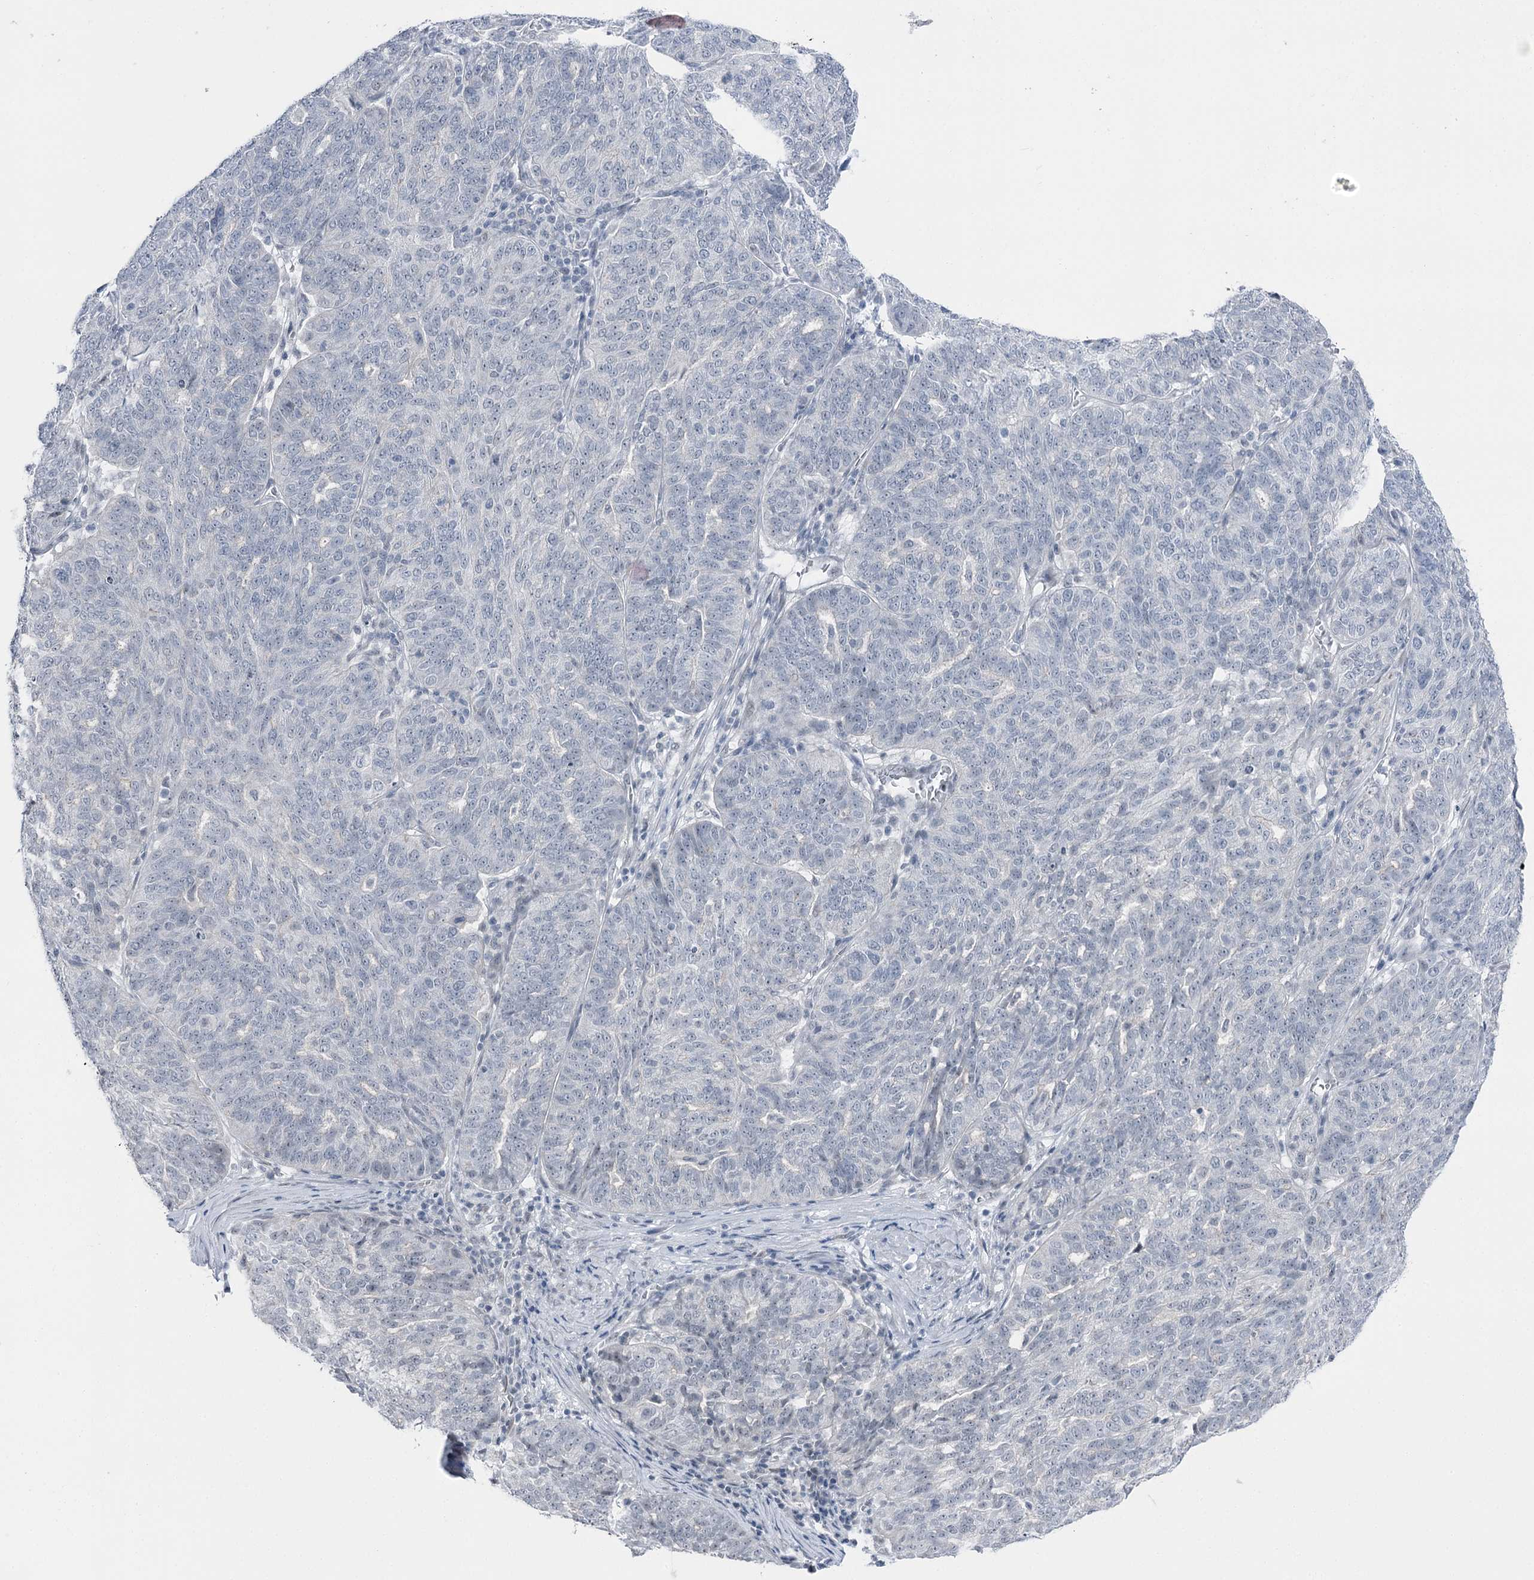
{"staining": {"intensity": "negative", "quantity": "none", "location": "none"}, "tissue": "ovarian cancer", "cell_type": "Tumor cells", "image_type": "cancer", "snomed": [{"axis": "morphology", "description": "Cystadenocarcinoma, serous, NOS"}, {"axis": "topography", "description": "Ovary"}], "caption": "DAB (3,3'-diaminobenzidine) immunohistochemical staining of ovarian serous cystadenocarcinoma shows no significant positivity in tumor cells.", "gene": "STEEP1", "patient": {"sex": "female", "age": 59}}